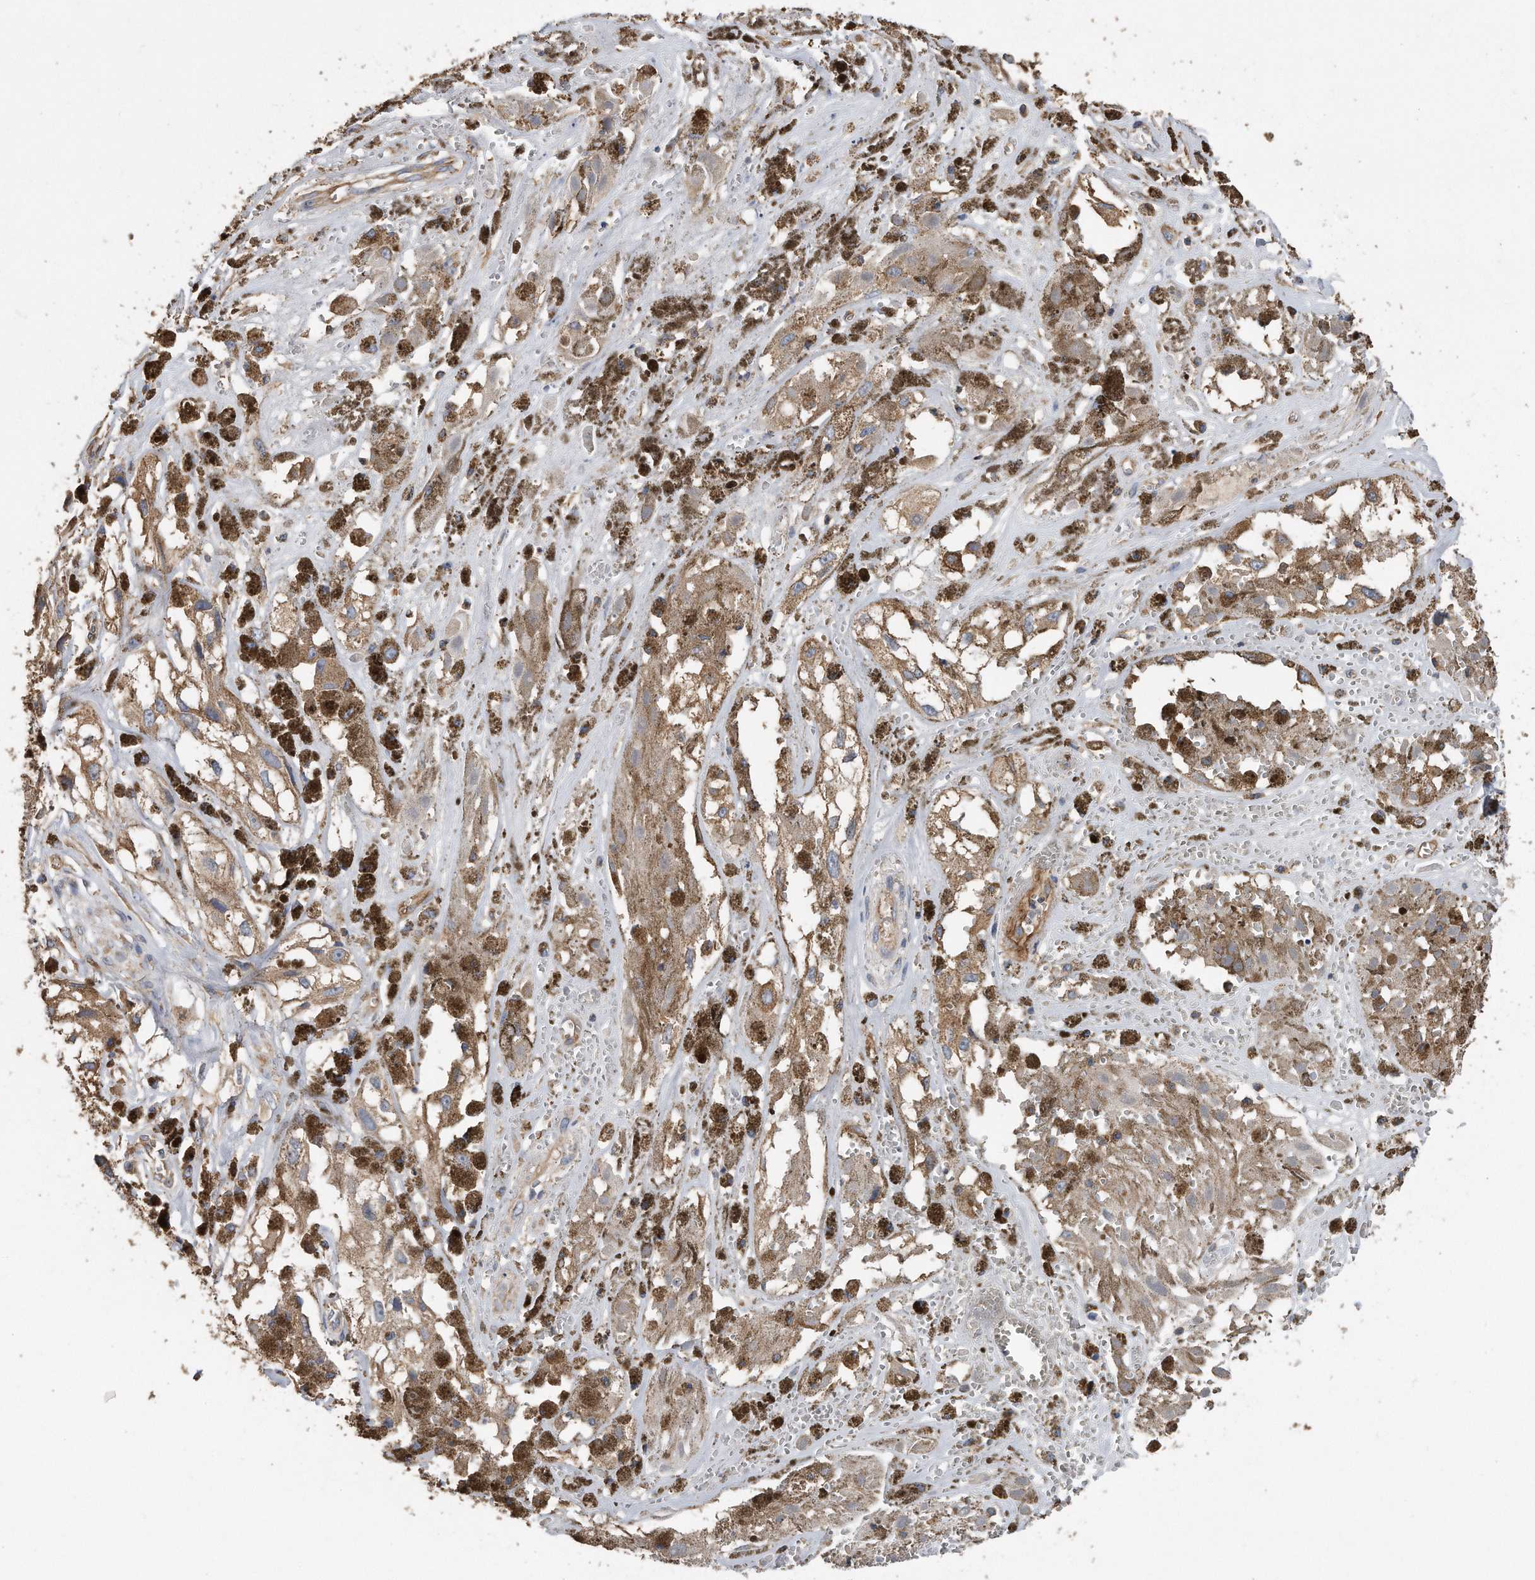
{"staining": {"intensity": "weak", "quantity": ">75%", "location": "cytoplasmic/membranous"}, "tissue": "melanoma", "cell_type": "Tumor cells", "image_type": "cancer", "snomed": [{"axis": "morphology", "description": "Malignant melanoma, NOS"}, {"axis": "topography", "description": "Skin"}], "caption": "Malignant melanoma stained with a brown dye exhibits weak cytoplasmic/membranous positive expression in about >75% of tumor cells.", "gene": "CDCP1", "patient": {"sex": "male", "age": 88}}